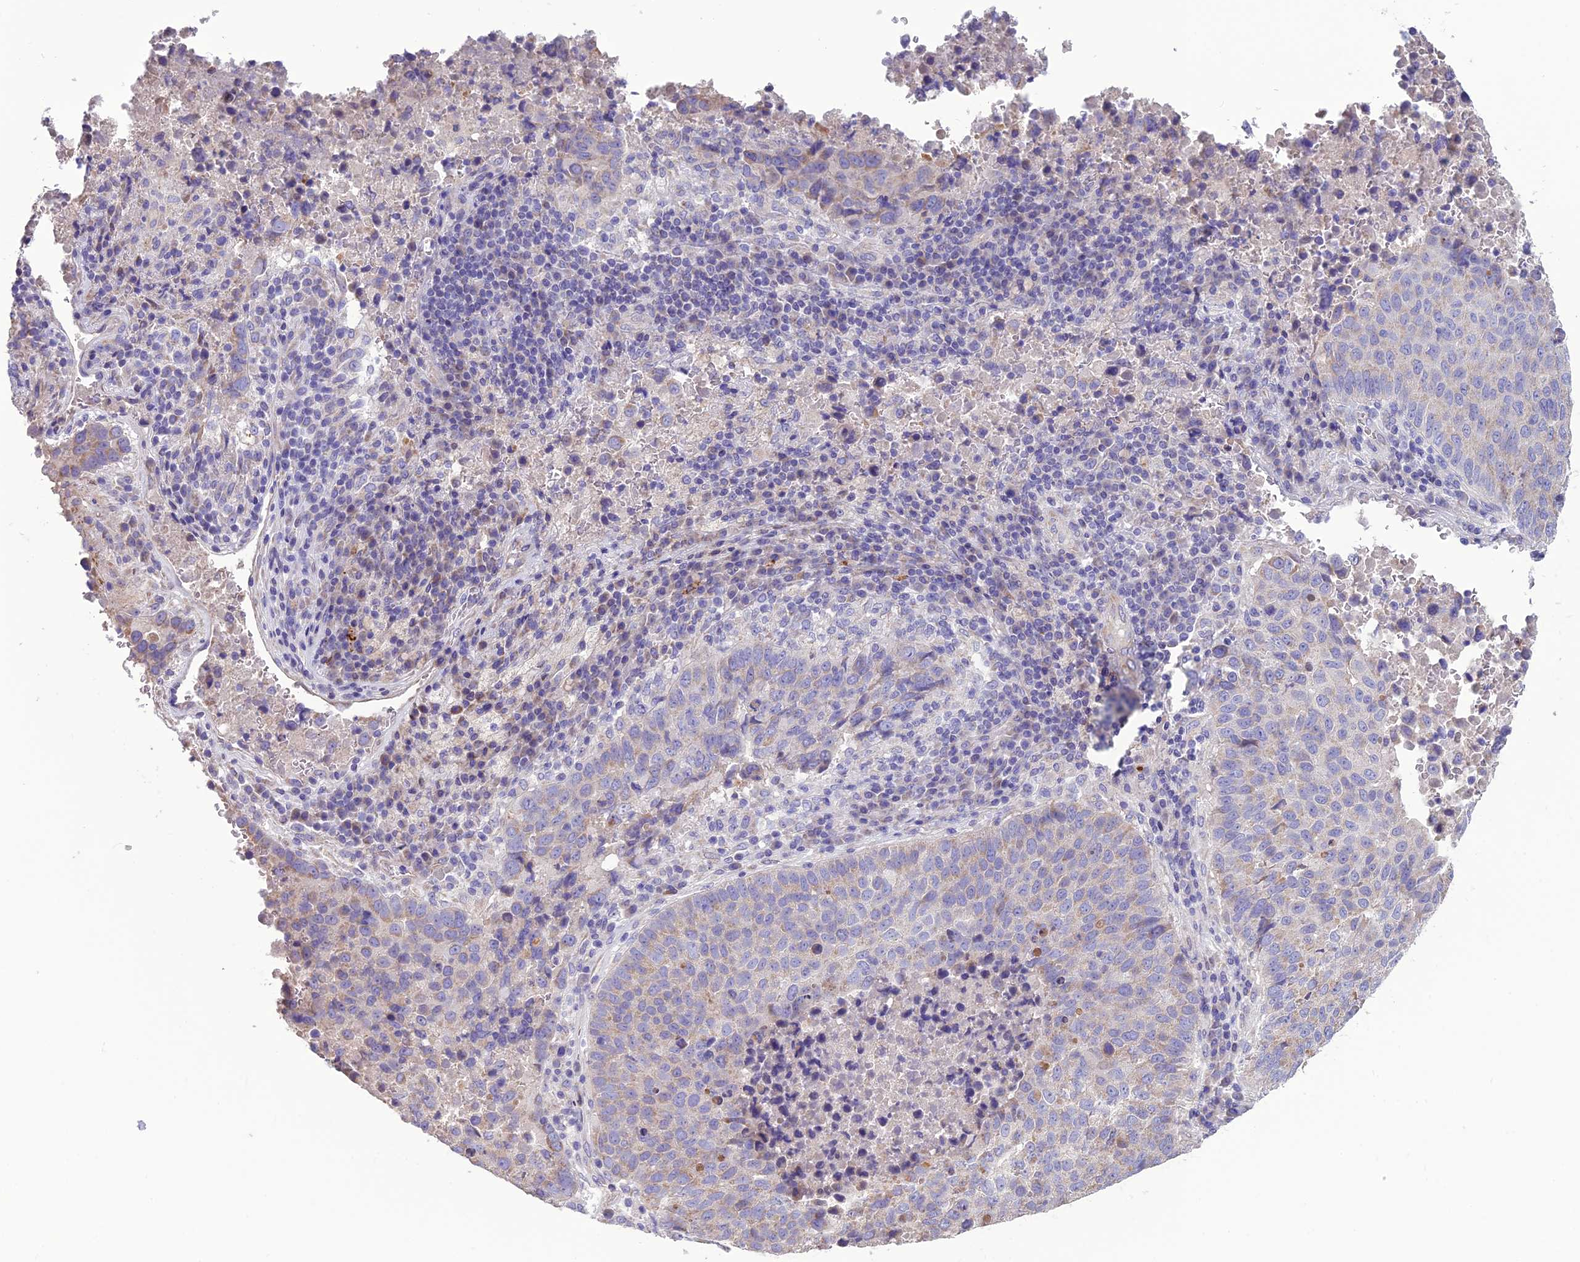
{"staining": {"intensity": "weak", "quantity": "<25%", "location": "cytoplasmic/membranous"}, "tissue": "lung cancer", "cell_type": "Tumor cells", "image_type": "cancer", "snomed": [{"axis": "morphology", "description": "Squamous cell carcinoma, NOS"}, {"axis": "topography", "description": "Lung"}], "caption": "This is a image of immunohistochemistry staining of lung squamous cell carcinoma, which shows no staining in tumor cells.", "gene": "BHMT2", "patient": {"sex": "male", "age": 73}}